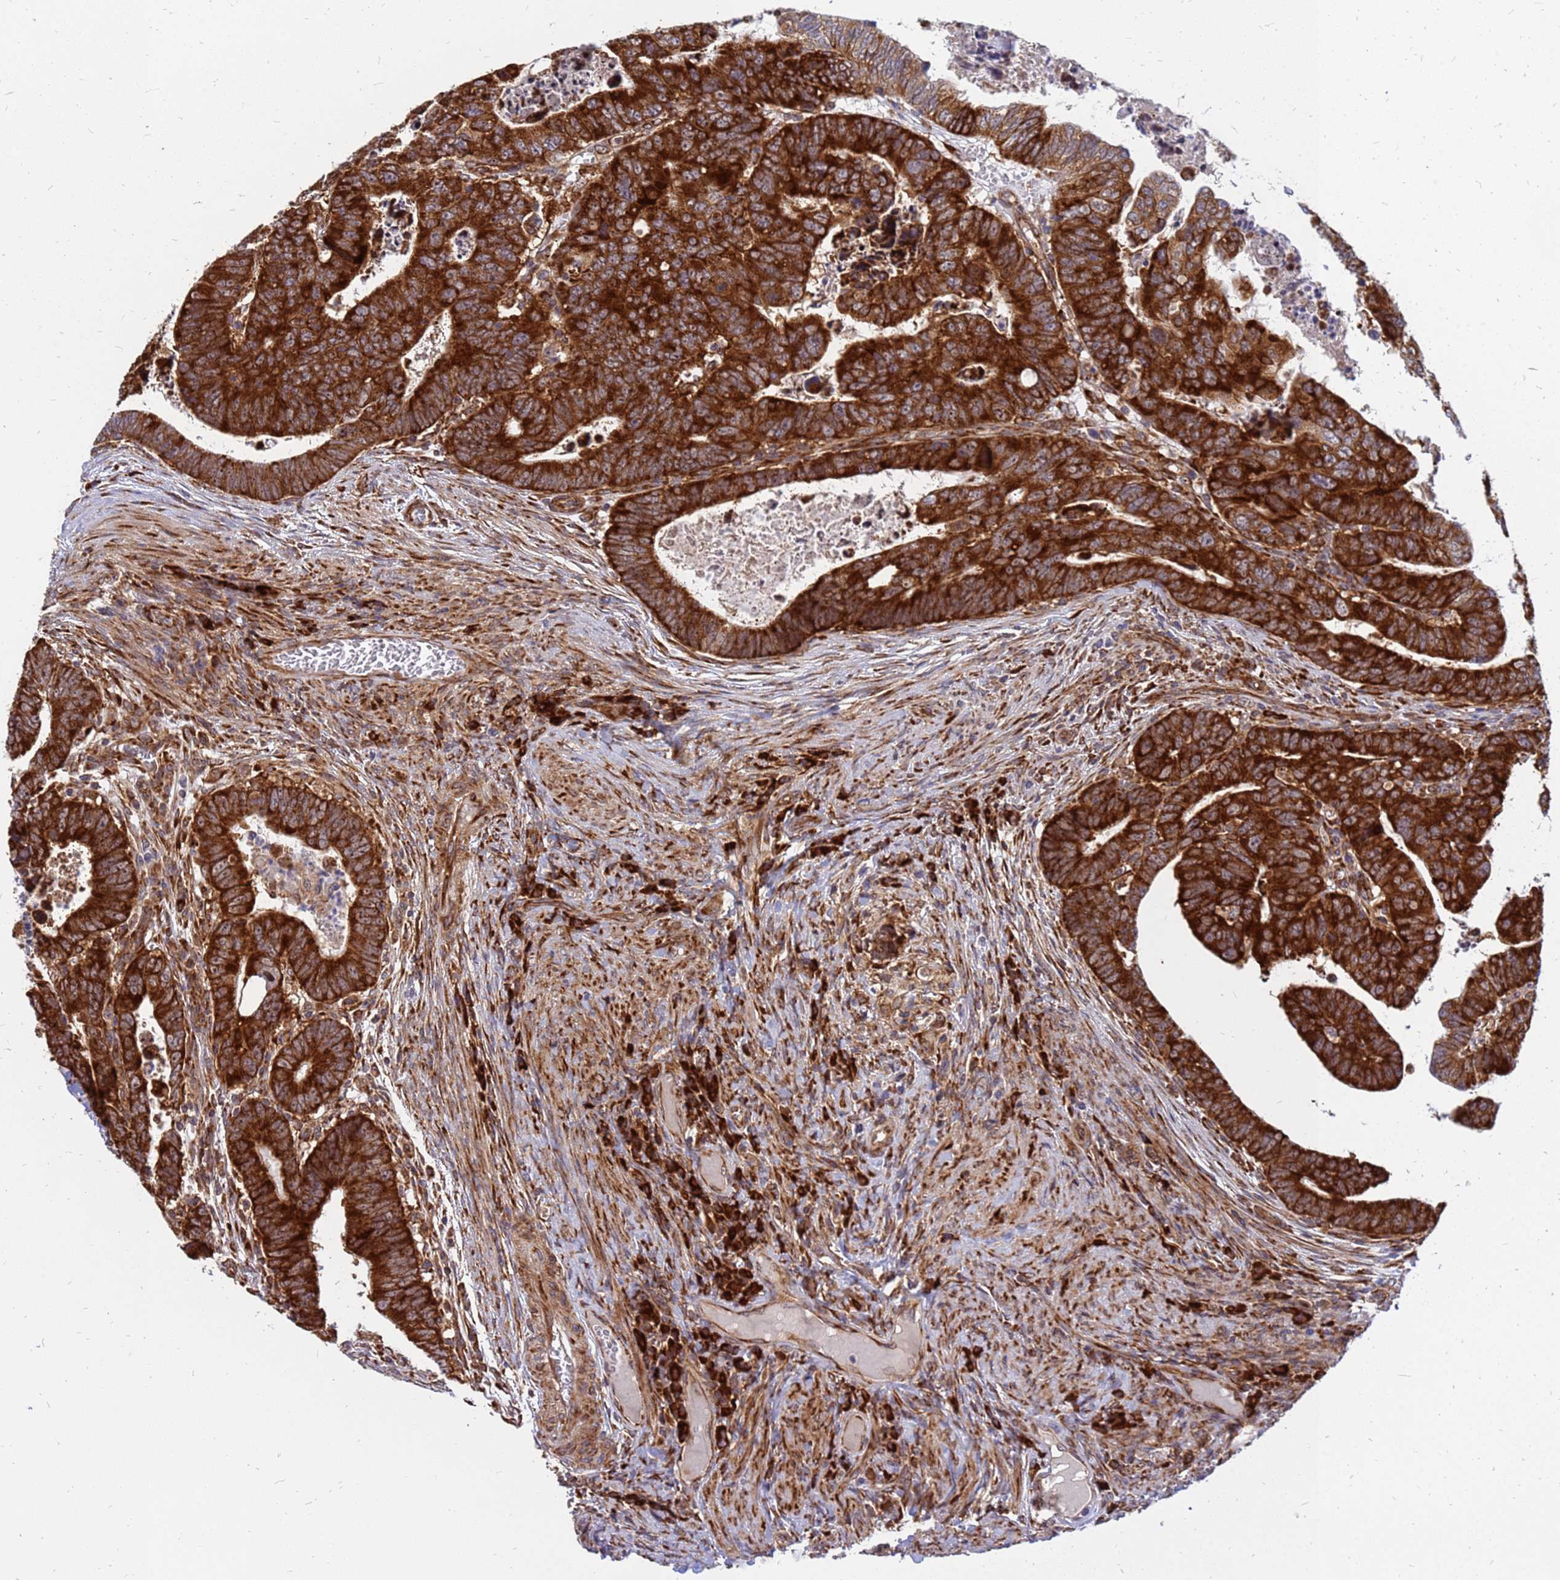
{"staining": {"intensity": "strong", "quantity": ">75%", "location": "cytoplasmic/membranous"}, "tissue": "colorectal cancer", "cell_type": "Tumor cells", "image_type": "cancer", "snomed": [{"axis": "morphology", "description": "Normal tissue, NOS"}, {"axis": "morphology", "description": "Adenocarcinoma, NOS"}, {"axis": "topography", "description": "Rectum"}], "caption": "DAB immunohistochemical staining of colorectal cancer (adenocarcinoma) reveals strong cytoplasmic/membranous protein positivity in approximately >75% of tumor cells.", "gene": "RPL8", "patient": {"sex": "female", "age": 65}}